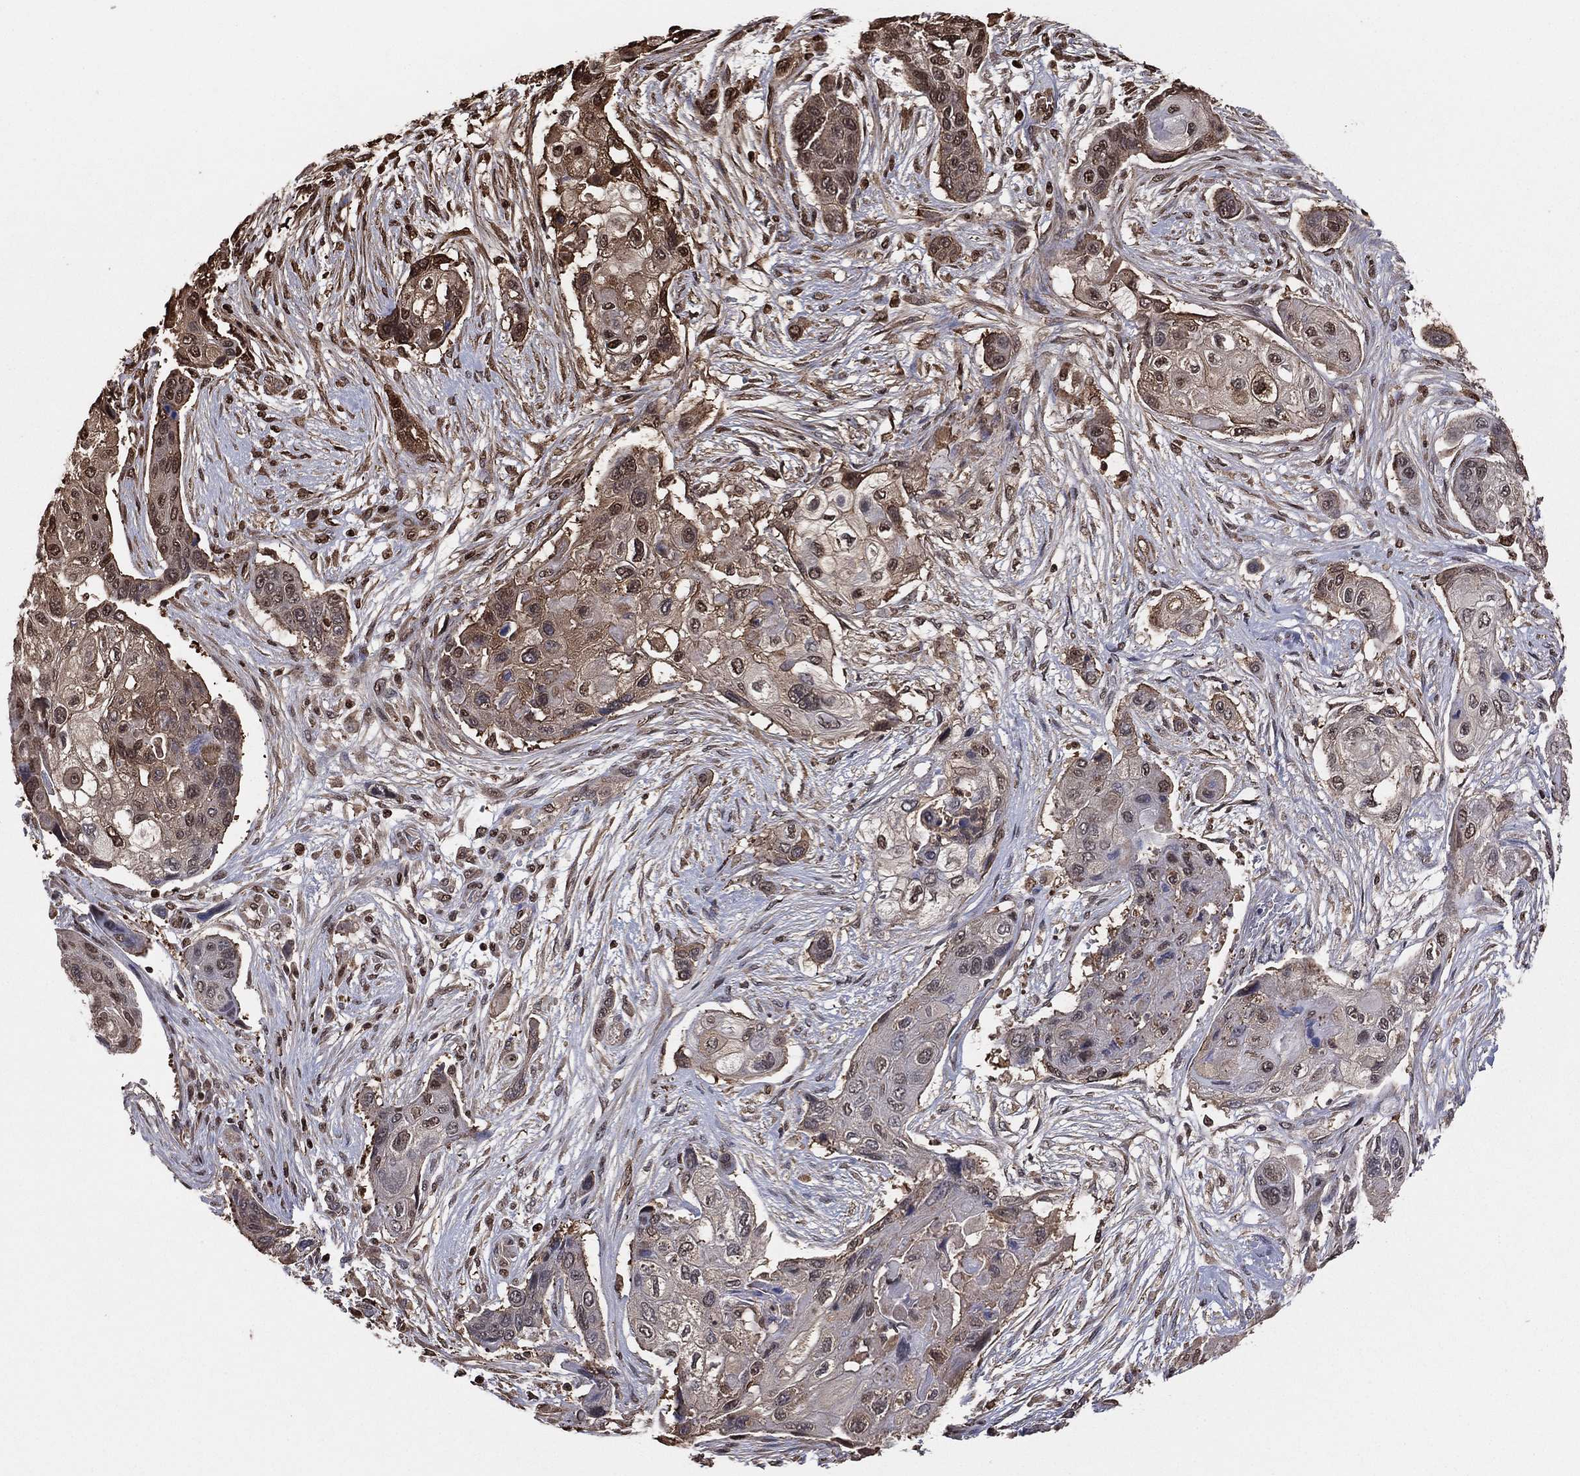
{"staining": {"intensity": "moderate", "quantity": "<25%", "location": "cytoplasmic/membranous,nuclear"}, "tissue": "lung cancer", "cell_type": "Tumor cells", "image_type": "cancer", "snomed": [{"axis": "morphology", "description": "Squamous cell carcinoma, NOS"}, {"axis": "topography", "description": "Lung"}], "caption": "Immunohistochemical staining of human lung cancer displays moderate cytoplasmic/membranous and nuclear protein expression in approximately <25% of tumor cells. The staining was performed using DAB (3,3'-diaminobenzidine) to visualize the protein expression in brown, while the nuclei were stained in blue with hematoxylin (Magnification: 20x).", "gene": "GAPDH", "patient": {"sex": "male", "age": 69}}